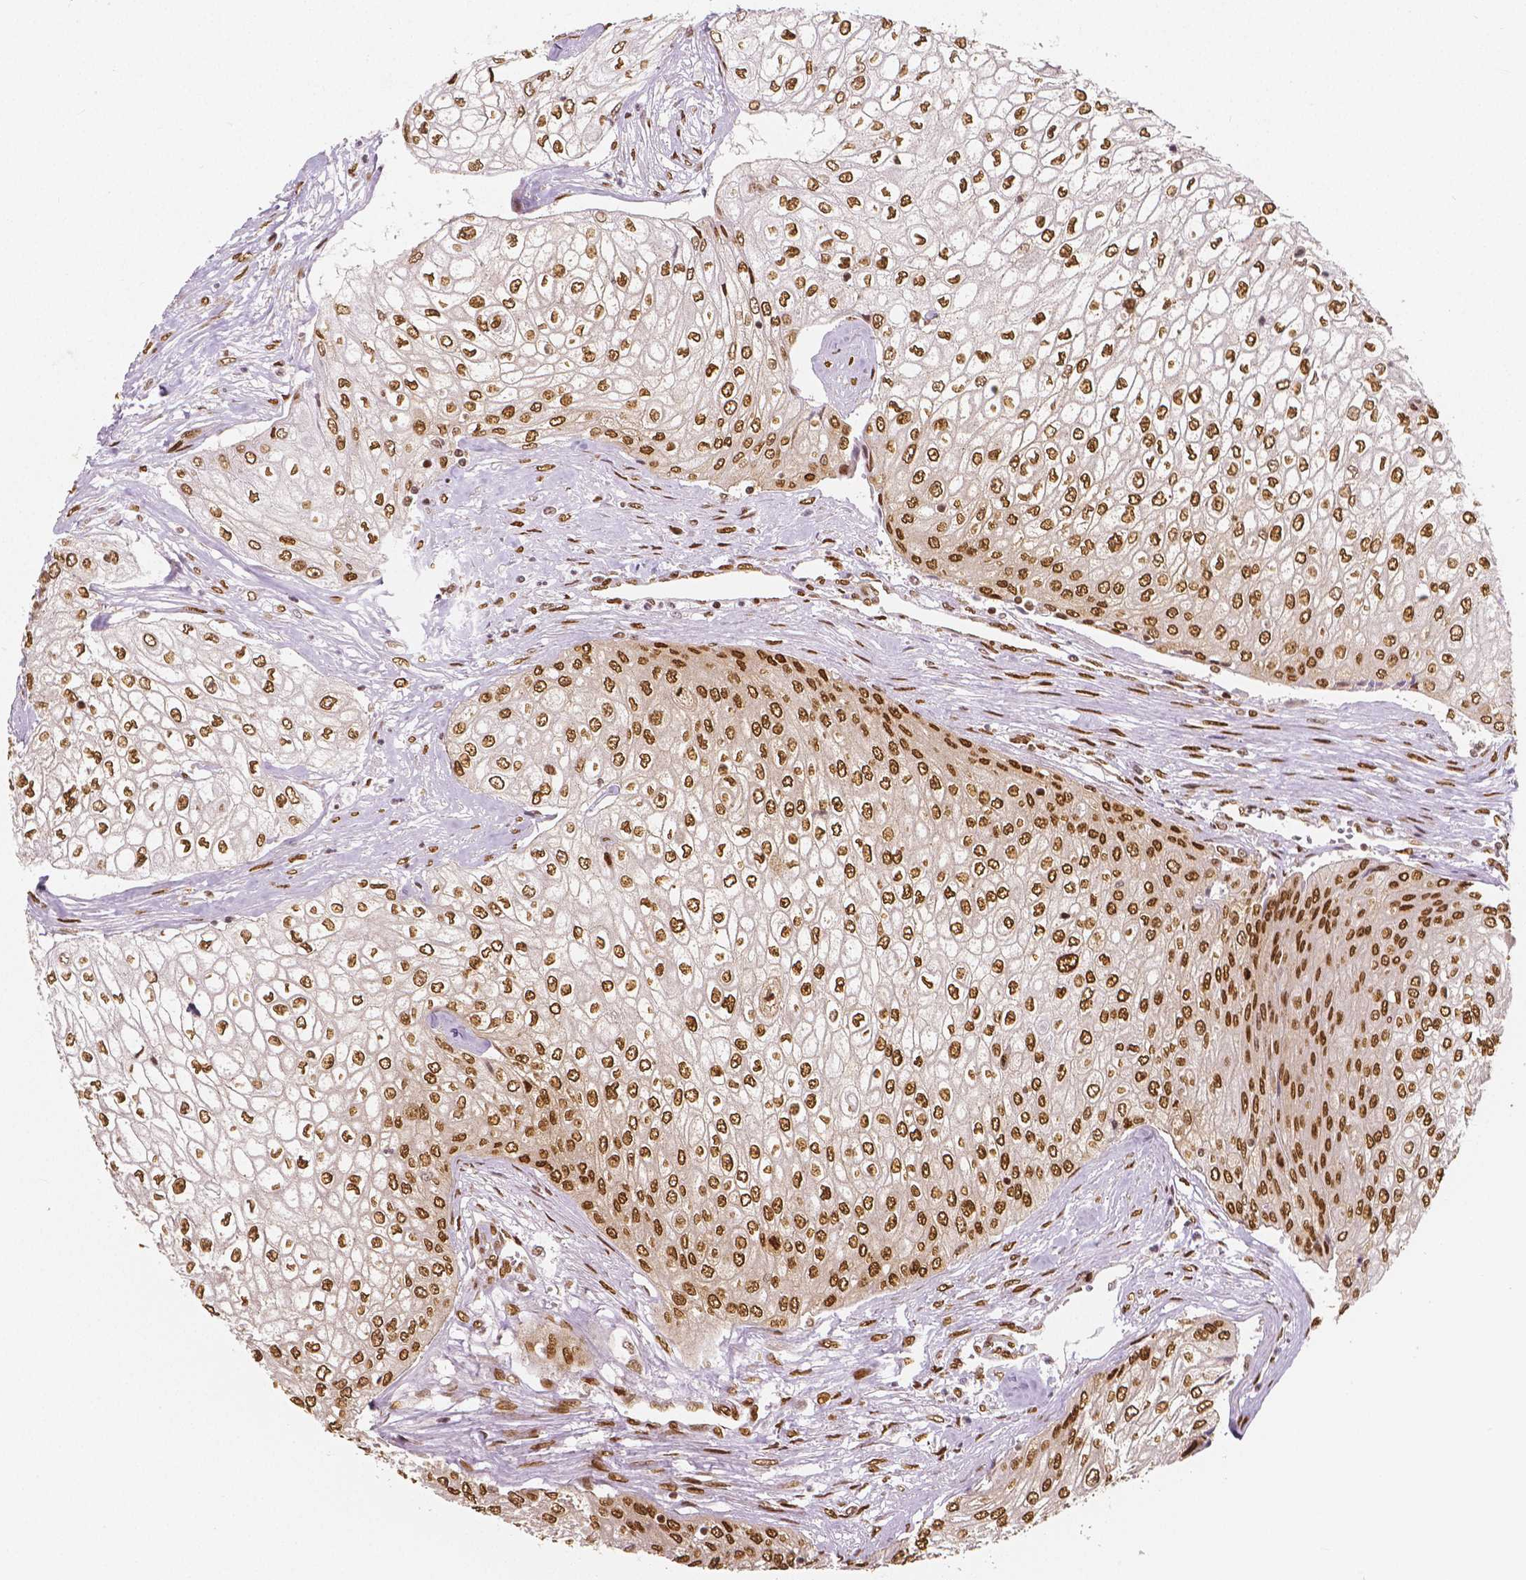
{"staining": {"intensity": "moderate", "quantity": ">75%", "location": "nuclear"}, "tissue": "urothelial cancer", "cell_type": "Tumor cells", "image_type": "cancer", "snomed": [{"axis": "morphology", "description": "Urothelial carcinoma, High grade"}, {"axis": "topography", "description": "Urinary bladder"}], "caption": "Immunohistochemical staining of urothelial carcinoma (high-grade) exhibits moderate nuclear protein staining in about >75% of tumor cells. Nuclei are stained in blue.", "gene": "NUCKS1", "patient": {"sex": "male", "age": 62}}